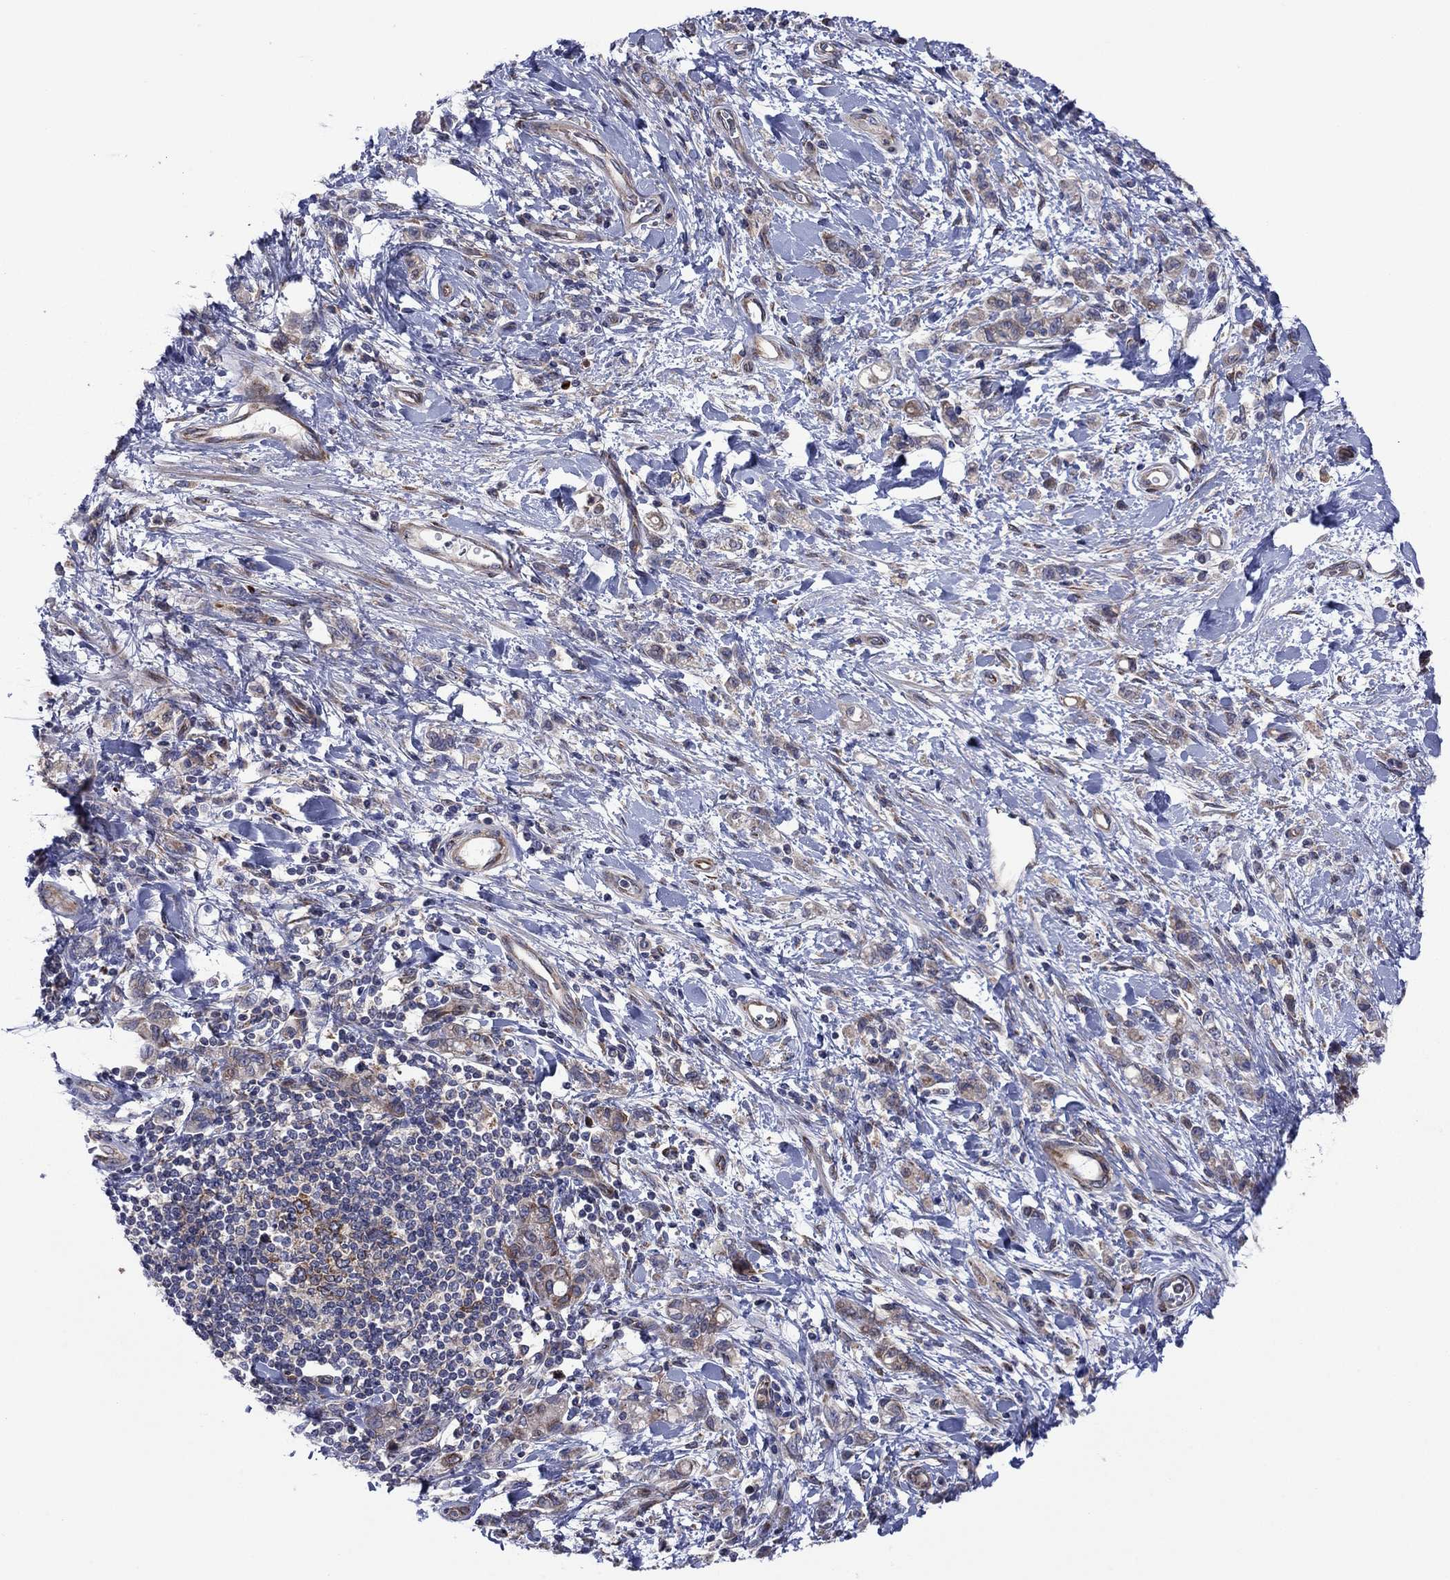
{"staining": {"intensity": "weak", "quantity": "25%-75%", "location": "cytoplasmic/membranous"}, "tissue": "stomach cancer", "cell_type": "Tumor cells", "image_type": "cancer", "snomed": [{"axis": "morphology", "description": "Adenocarcinoma, NOS"}, {"axis": "topography", "description": "Stomach"}], "caption": "Immunohistochemistry (IHC) (DAB (3,3'-diaminobenzidine)) staining of stomach adenocarcinoma exhibits weak cytoplasmic/membranous protein expression in approximately 25%-75% of tumor cells.", "gene": "GPR155", "patient": {"sex": "male", "age": 77}}